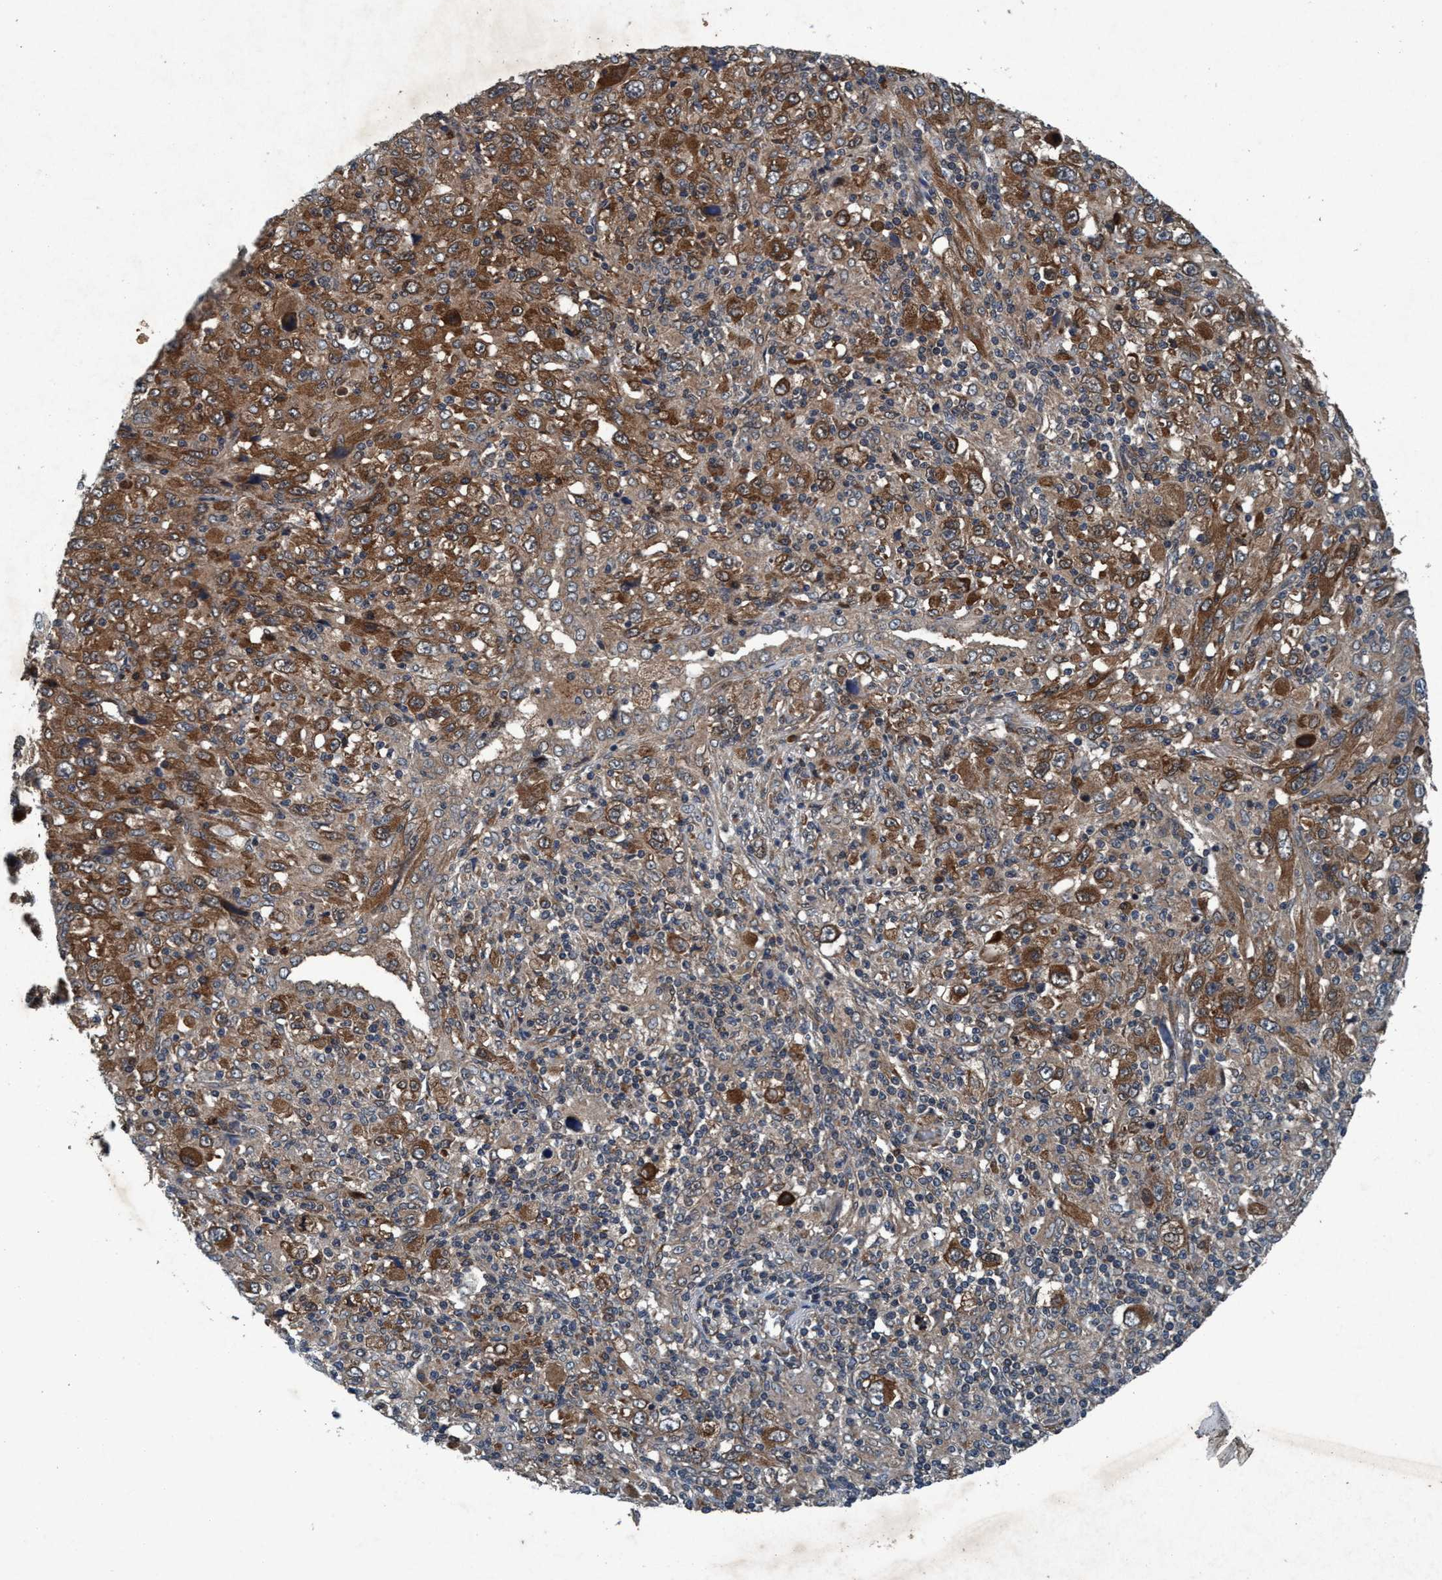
{"staining": {"intensity": "moderate", "quantity": ">75%", "location": "cytoplasmic/membranous"}, "tissue": "melanoma", "cell_type": "Tumor cells", "image_type": "cancer", "snomed": [{"axis": "morphology", "description": "Malignant melanoma, Metastatic site"}, {"axis": "topography", "description": "Skin"}], "caption": "Melanoma was stained to show a protein in brown. There is medium levels of moderate cytoplasmic/membranous expression in about >75% of tumor cells.", "gene": "AKT1S1", "patient": {"sex": "female", "age": 56}}